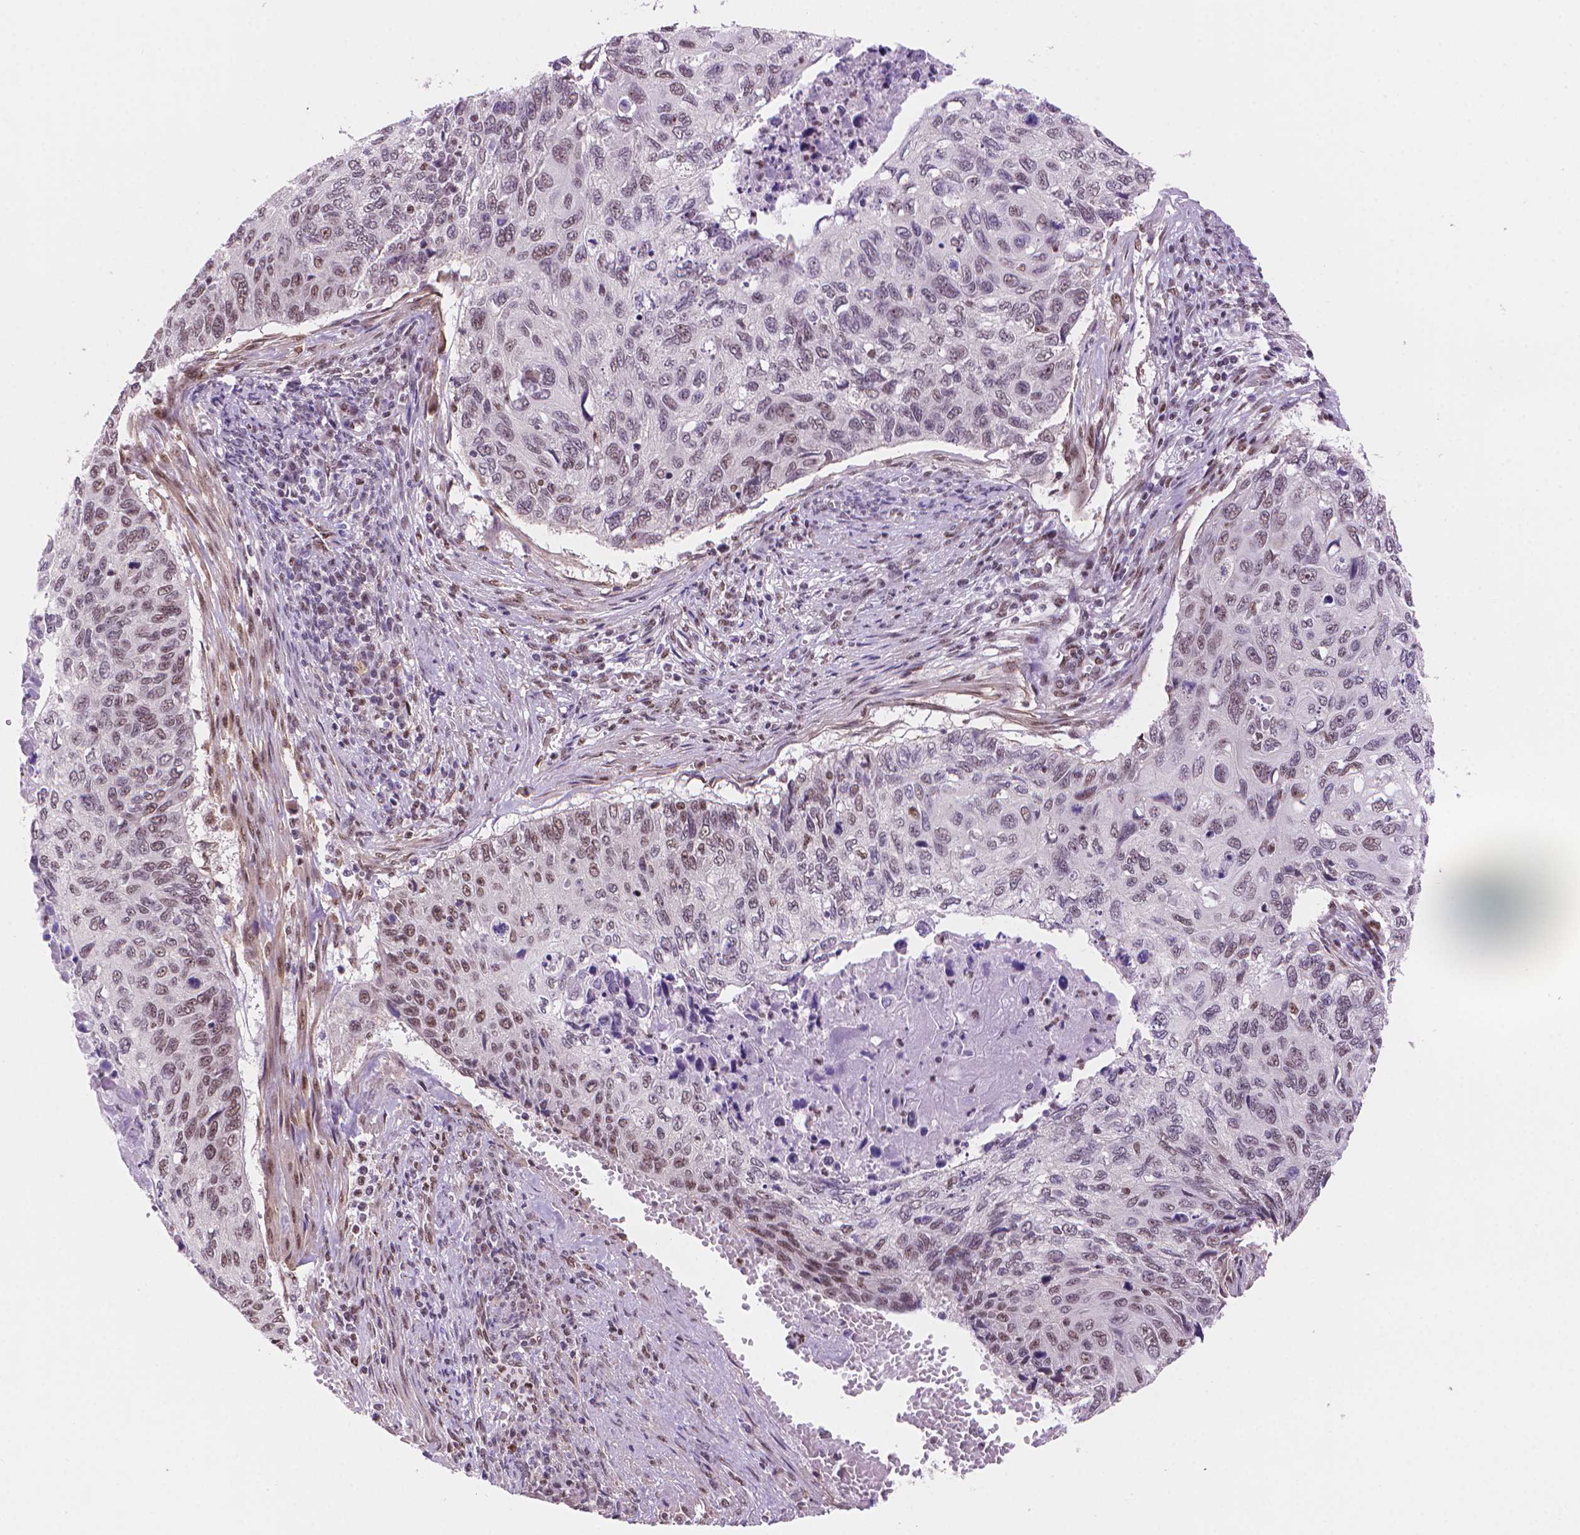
{"staining": {"intensity": "moderate", "quantity": "25%-75%", "location": "nuclear"}, "tissue": "cervical cancer", "cell_type": "Tumor cells", "image_type": "cancer", "snomed": [{"axis": "morphology", "description": "Squamous cell carcinoma, NOS"}, {"axis": "topography", "description": "Cervix"}], "caption": "Immunohistochemical staining of human cervical cancer demonstrates medium levels of moderate nuclear positivity in approximately 25%-75% of tumor cells. Using DAB (brown) and hematoxylin (blue) stains, captured at high magnification using brightfield microscopy.", "gene": "UBN1", "patient": {"sex": "female", "age": 70}}